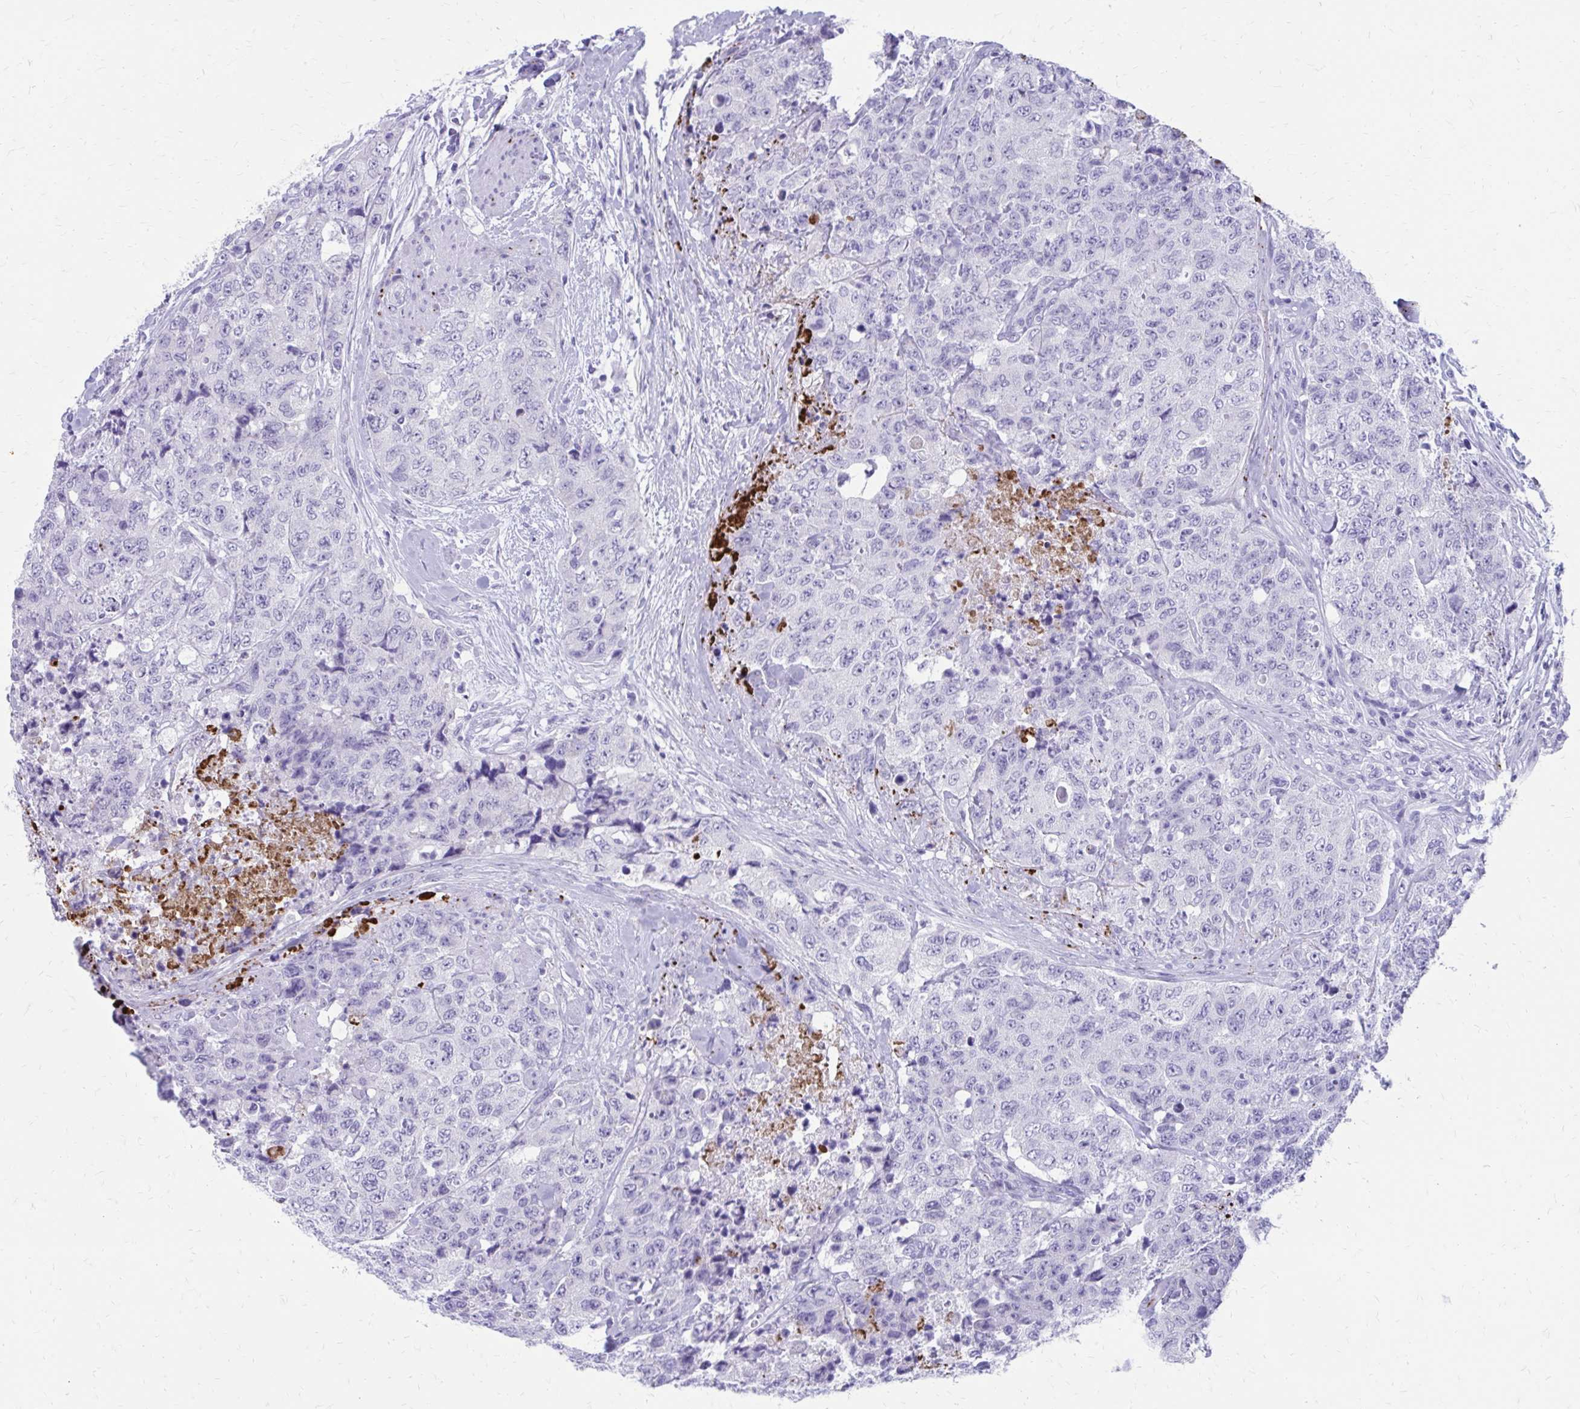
{"staining": {"intensity": "negative", "quantity": "none", "location": "none"}, "tissue": "urothelial cancer", "cell_type": "Tumor cells", "image_type": "cancer", "snomed": [{"axis": "morphology", "description": "Urothelial carcinoma, High grade"}, {"axis": "topography", "description": "Urinary bladder"}], "caption": "This is an IHC histopathology image of human urothelial carcinoma (high-grade). There is no expression in tumor cells.", "gene": "SATL1", "patient": {"sex": "female", "age": 78}}